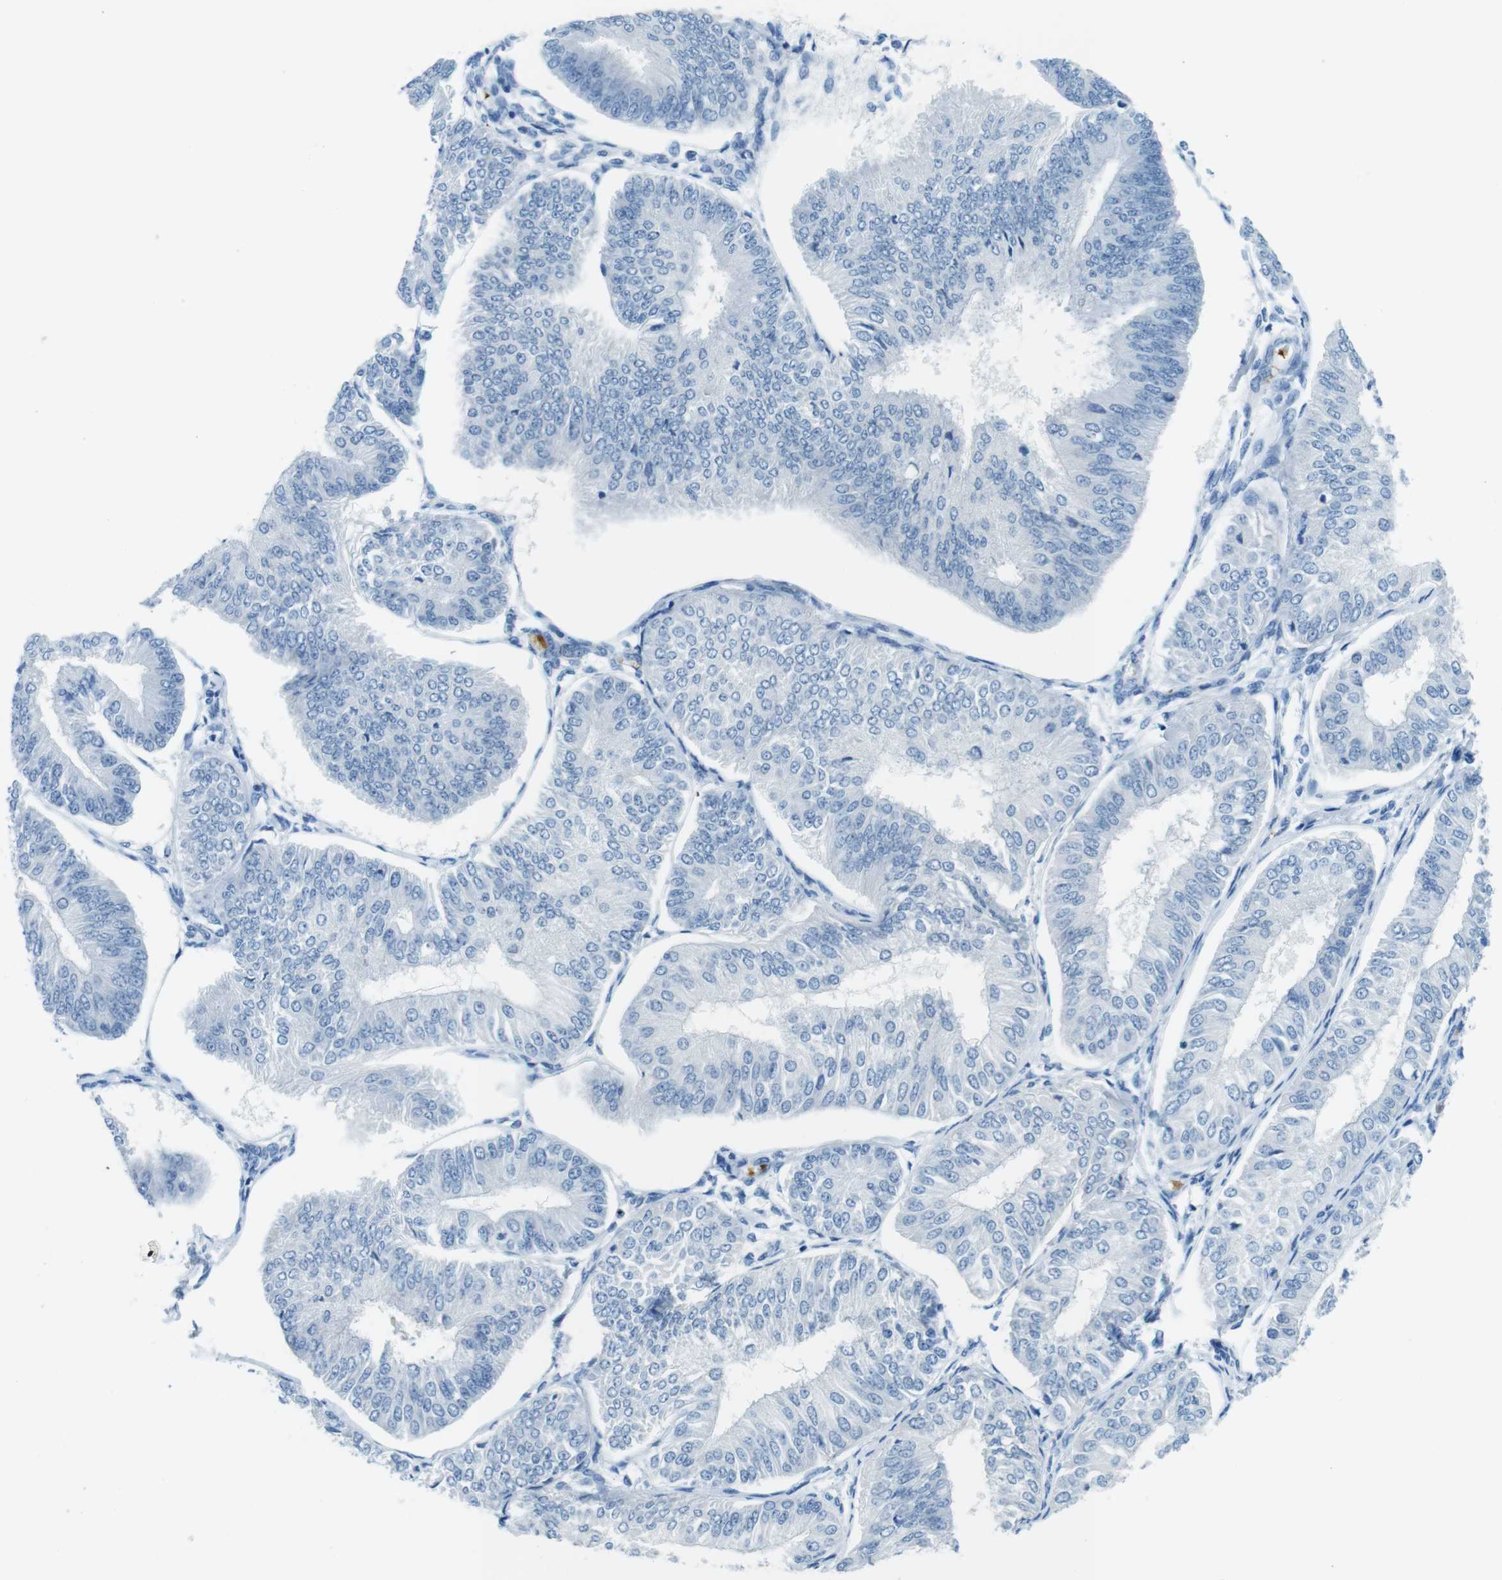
{"staining": {"intensity": "negative", "quantity": "none", "location": "none"}, "tissue": "endometrial cancer", "cell_type": "Tumor cells", "image_type": "cancer", "snomed": [{"axis": "morphology", "description": "Adenocarcinoma, NOS"}, {"axis": "topography", "description": "Endometrium"}], "caption": "DAB immunohistochemical staining of human endometrial adenocarcinoma reveals no significant staining in tumor cells.", "gene": "TFAP2C", "patient": {"sex": "female", "age": 58}}